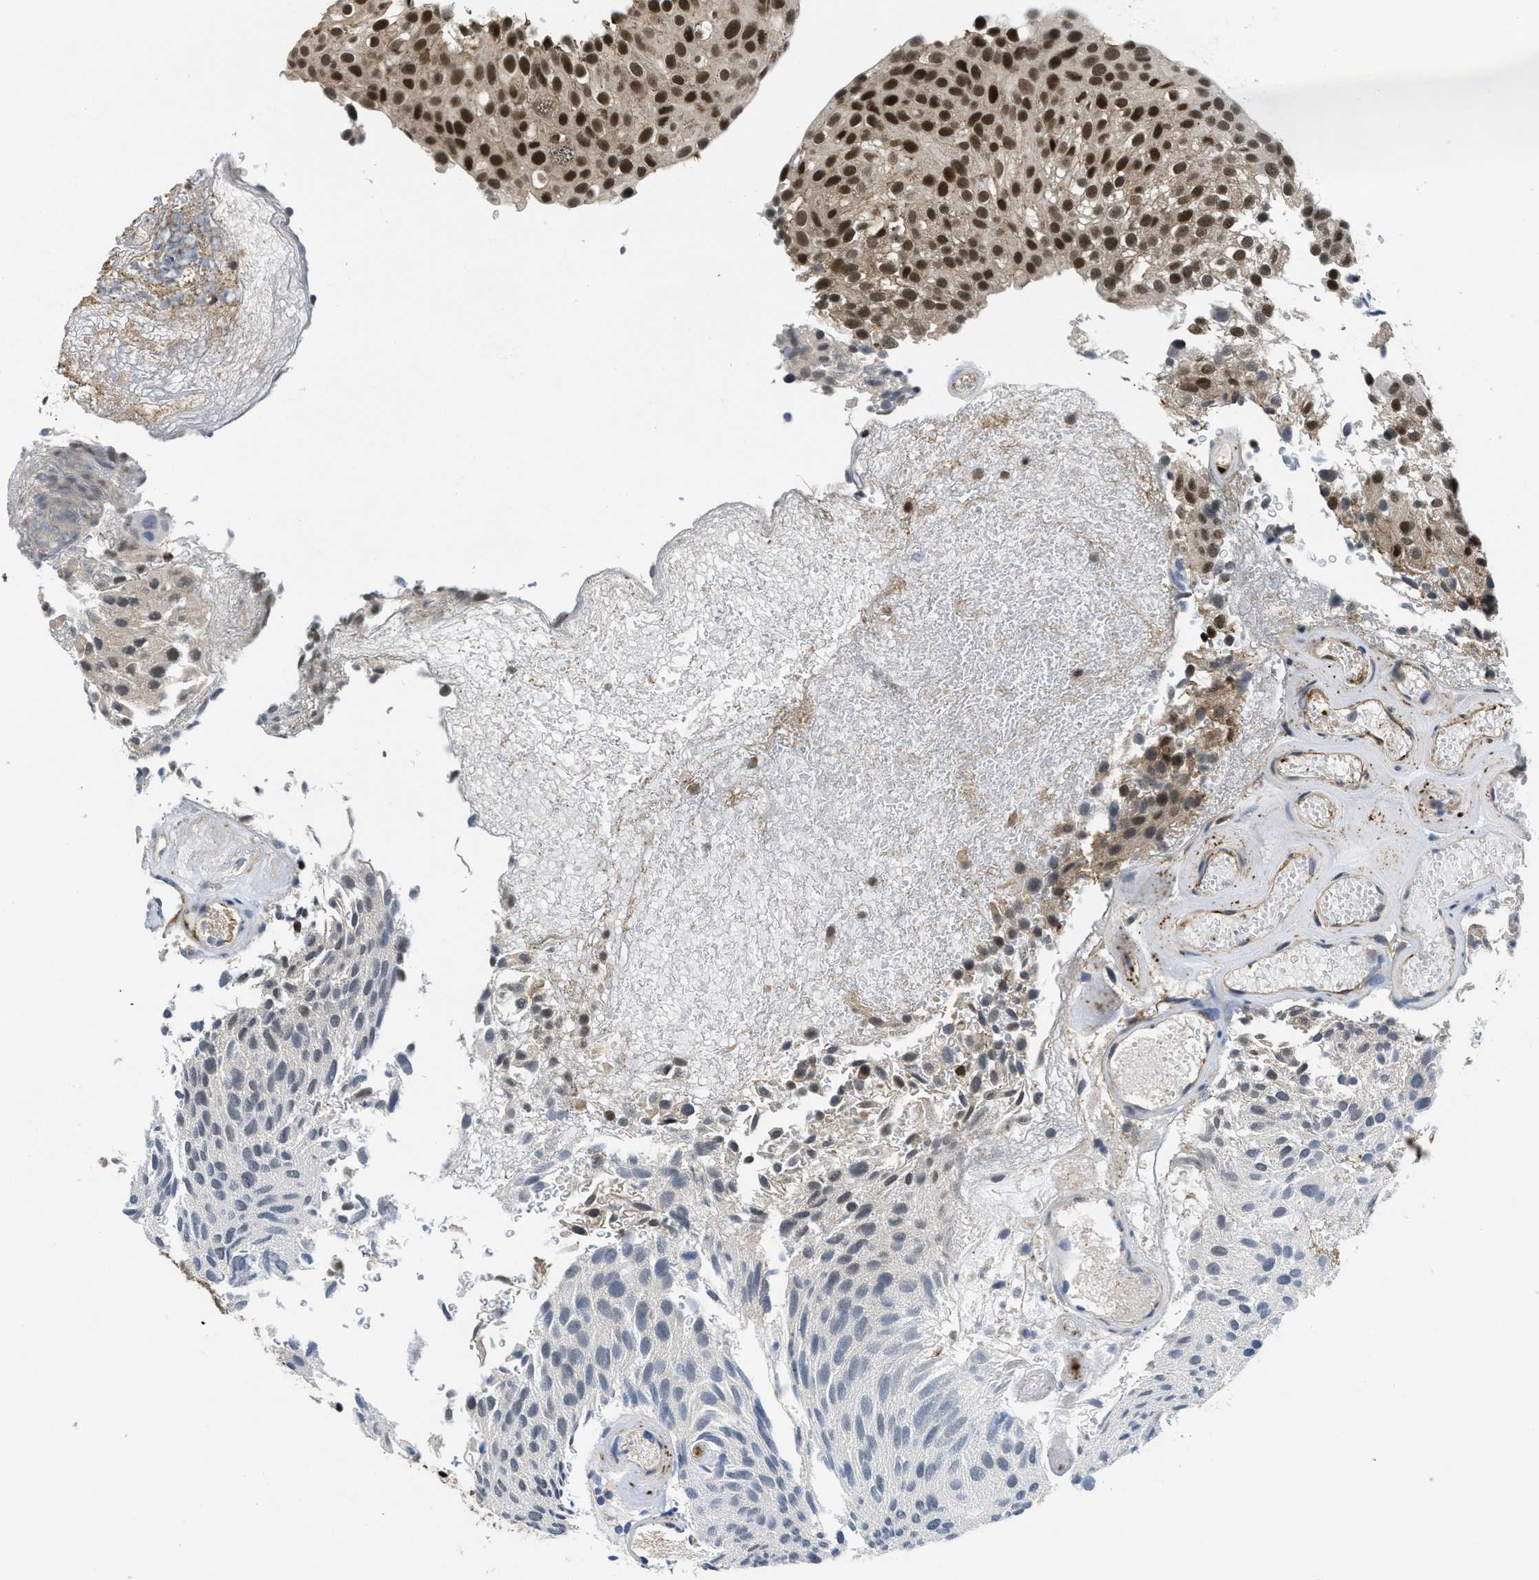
{"staining": {"intensity": "strong", "quantity": ">75%", "location": "nuclear"}, "tissue": "urothelial cancer", "cell_type": "Tumor cells", "image_type": "cancer", "snomed": [{"axis": "morphology", "description": "Urothelial carcinoma, Low grade"}, {"axis": "topography", "description": "Urinary bladder"}], "caption": "Protein staining reveals strong nuclear expression in about >75% of tumor cells in urothelial cancer. The staining was performed using DAB (3,3'-diaminobenzidine), with brown indicating positive protein expression. Nuclei are stained blue with hematoxylin.", "gene": "CUL4B", "patient": {"sex": "male", "age": 78}}